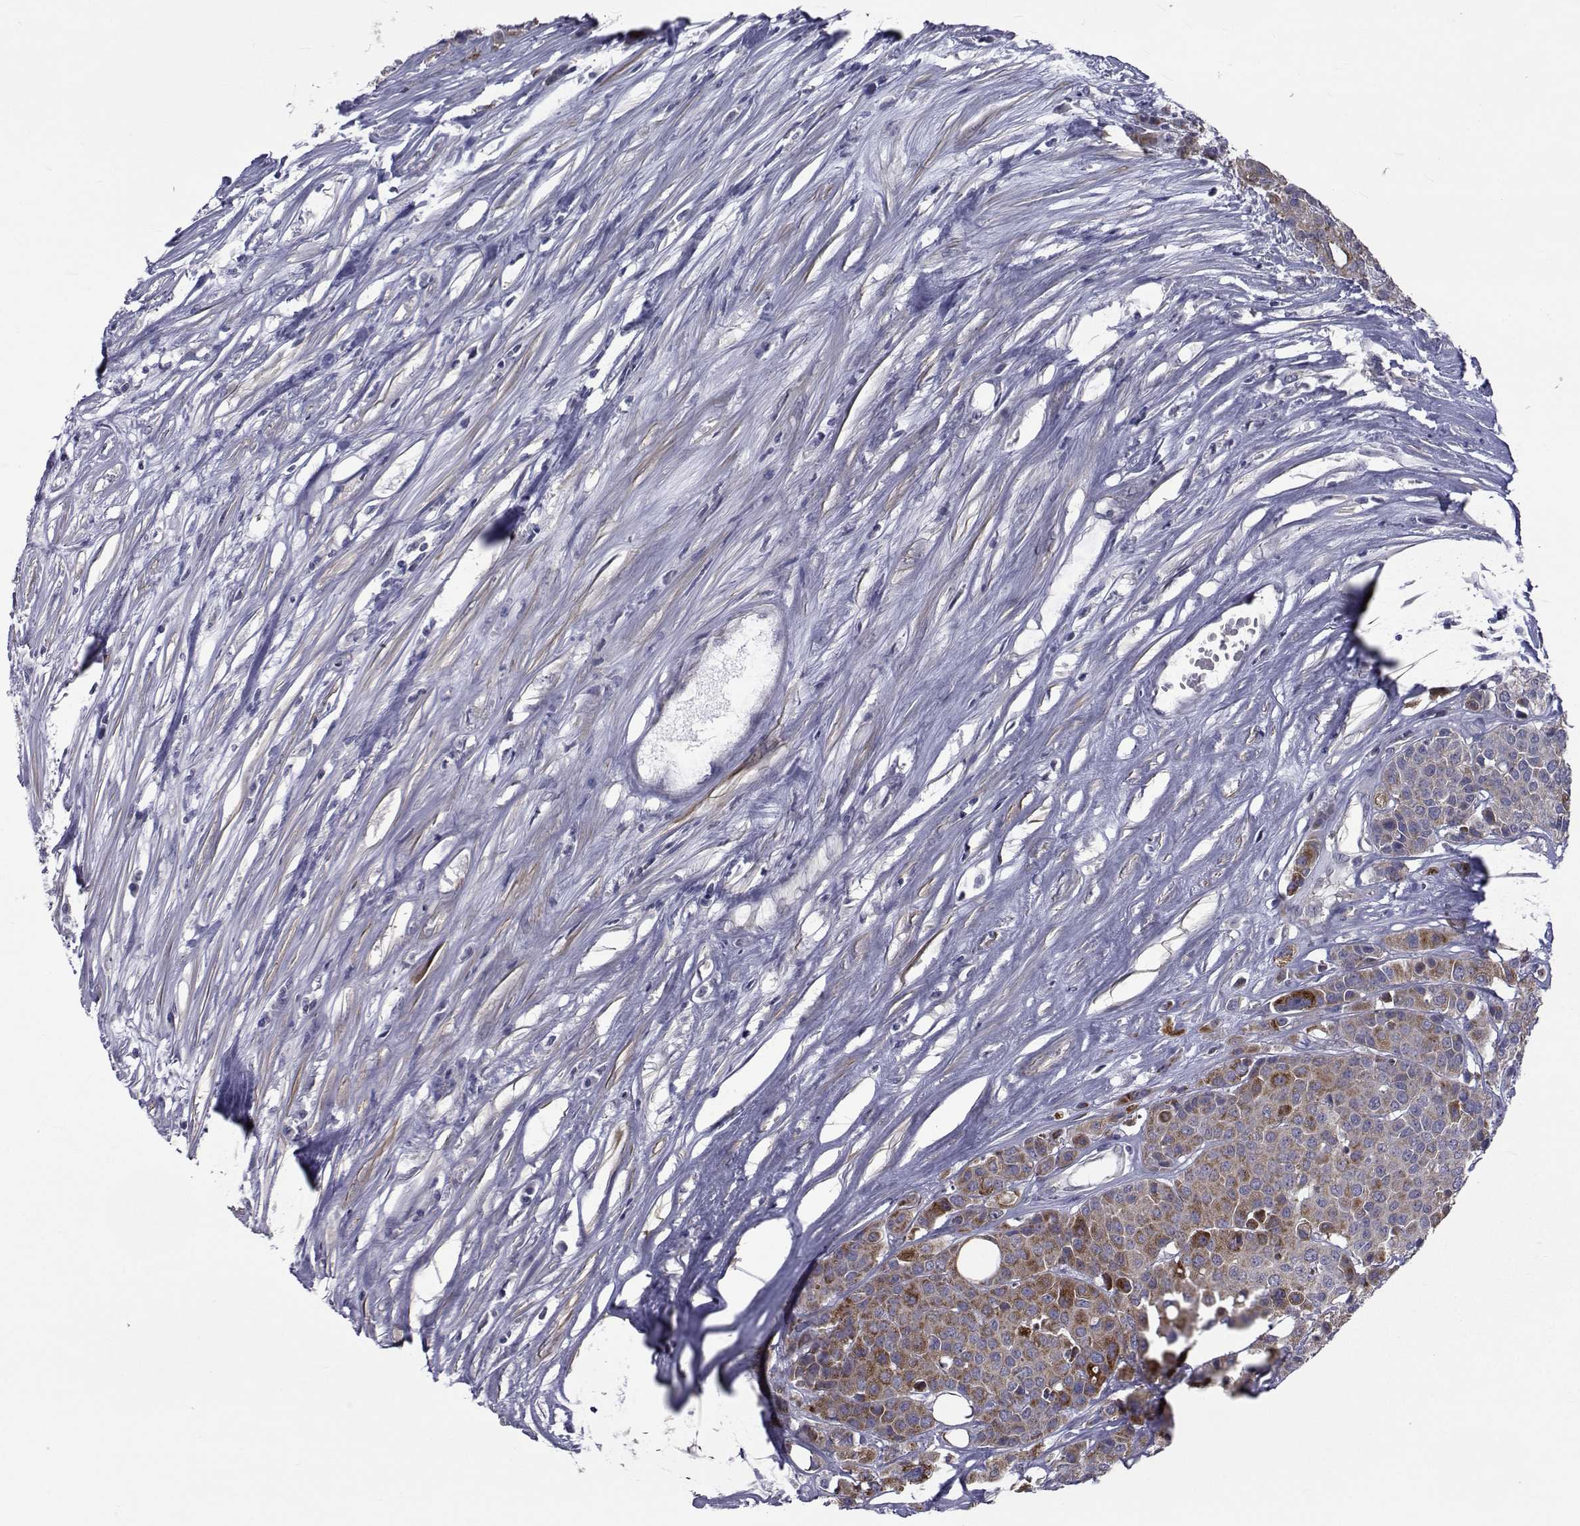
{"staining": {"intensity": "strong", "quantity": "<25%", "location": "cytoplasmic/membranous"}, "tissue": "carcinoid", "cell_type": "Tumor cells", "image_type": "cancer", "snomed": [{"axis": "morphology", "description": "Carcinoid, malignant, NOS"}, {"axis": "topography", "description": "Colon"}], "caption": "Malignant carcinoid stained with IHC displays strong cytoplasmic/membranous expression in about <25% of tumor cells.", "gene": "CFAP74", "patient": {"sex": "male", "age": 81}}